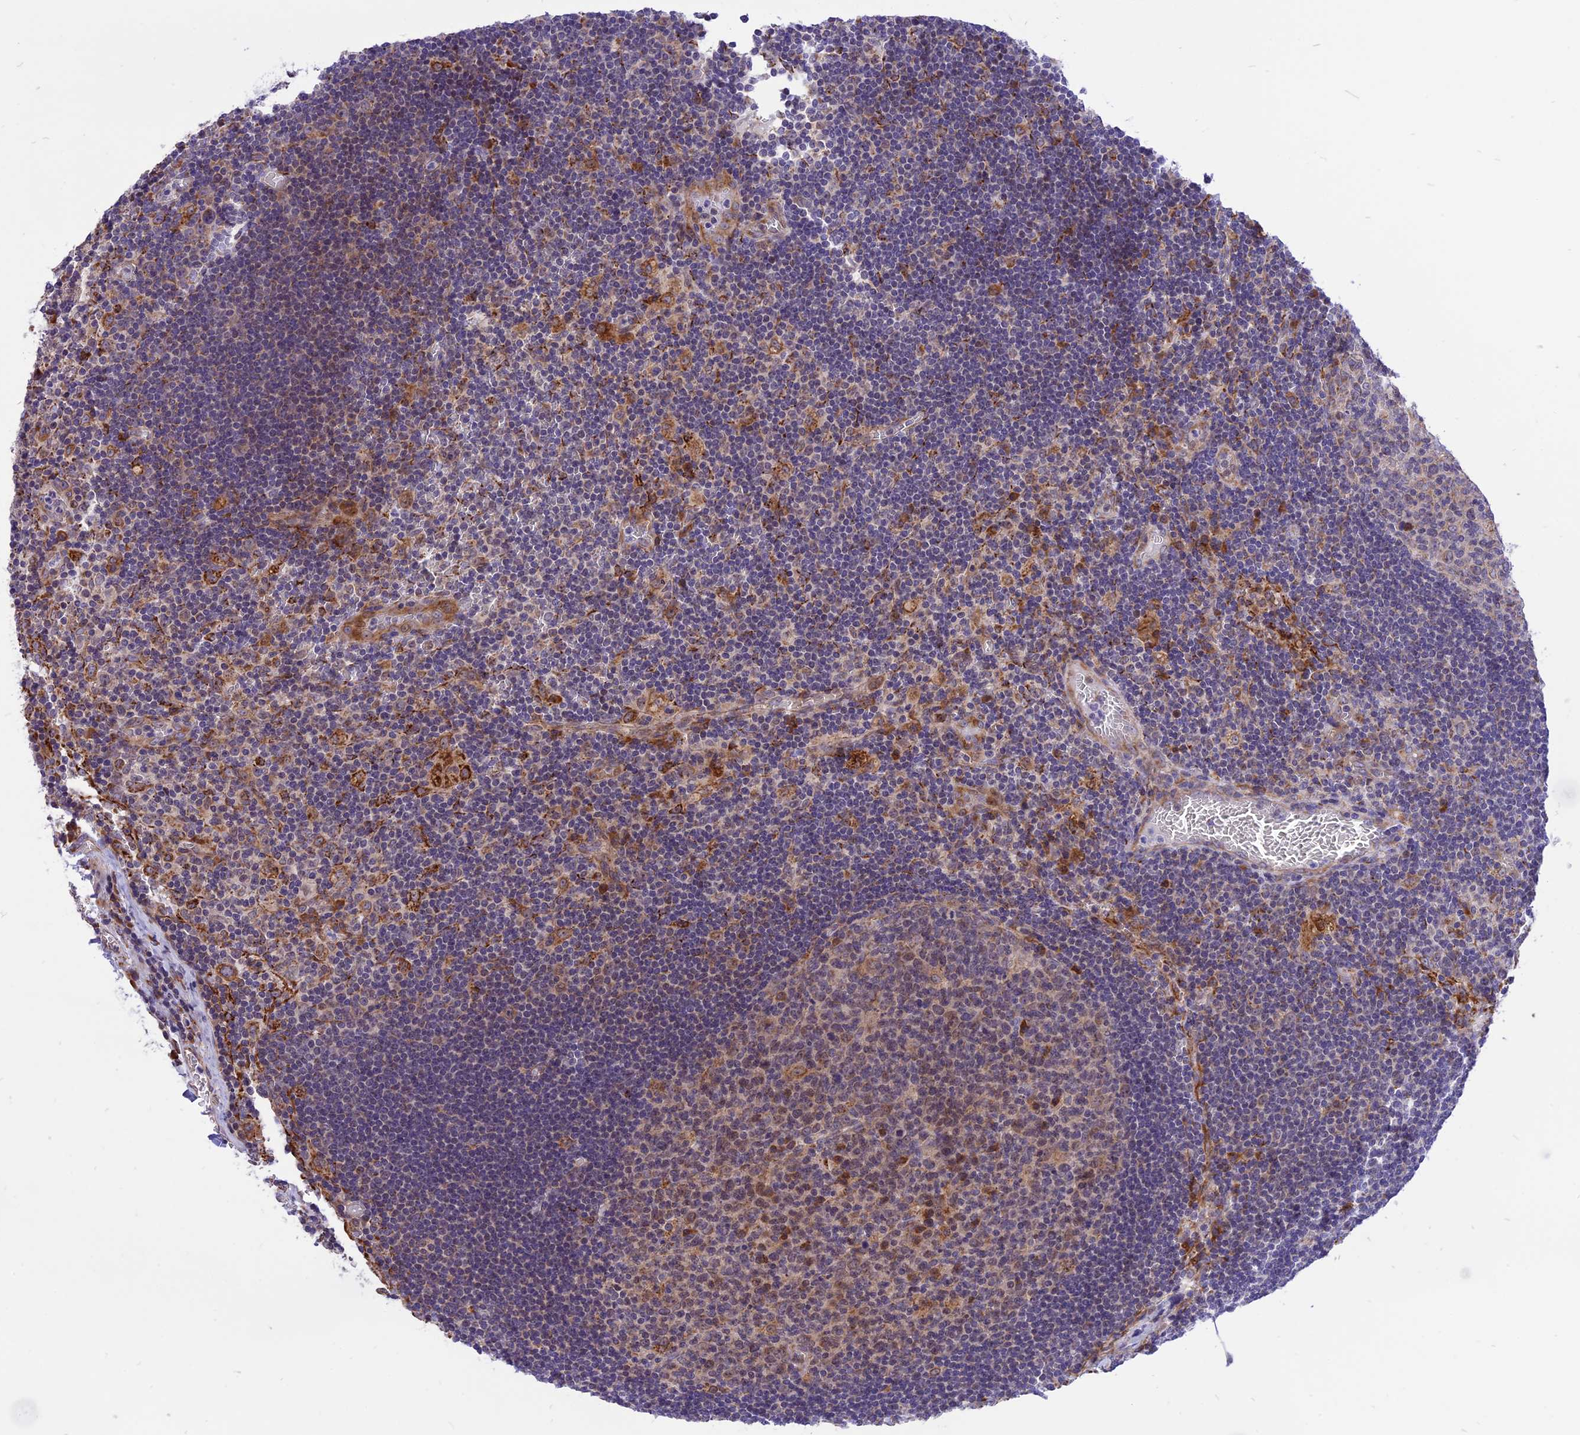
{"staining": {"intensity": "moderate", "quantity": "<25%", "location": "nuclear"}, "tissue": "lymph node", "cell_type": "Germinal center cells", "image_type": "normal", "snomed": [{"axis": "morphology", "description": "Normal tissue, NOS"}, {"axis": "topography", "description": "Lymph node"}], "caption": "Immunohistochemical staining of normal lymph node exhibits low levels of moderate nuclear staining in about <25% of germinal center cells.", "gene": "ARMCX6", "patient": {"sex": "female", "age": 73}}